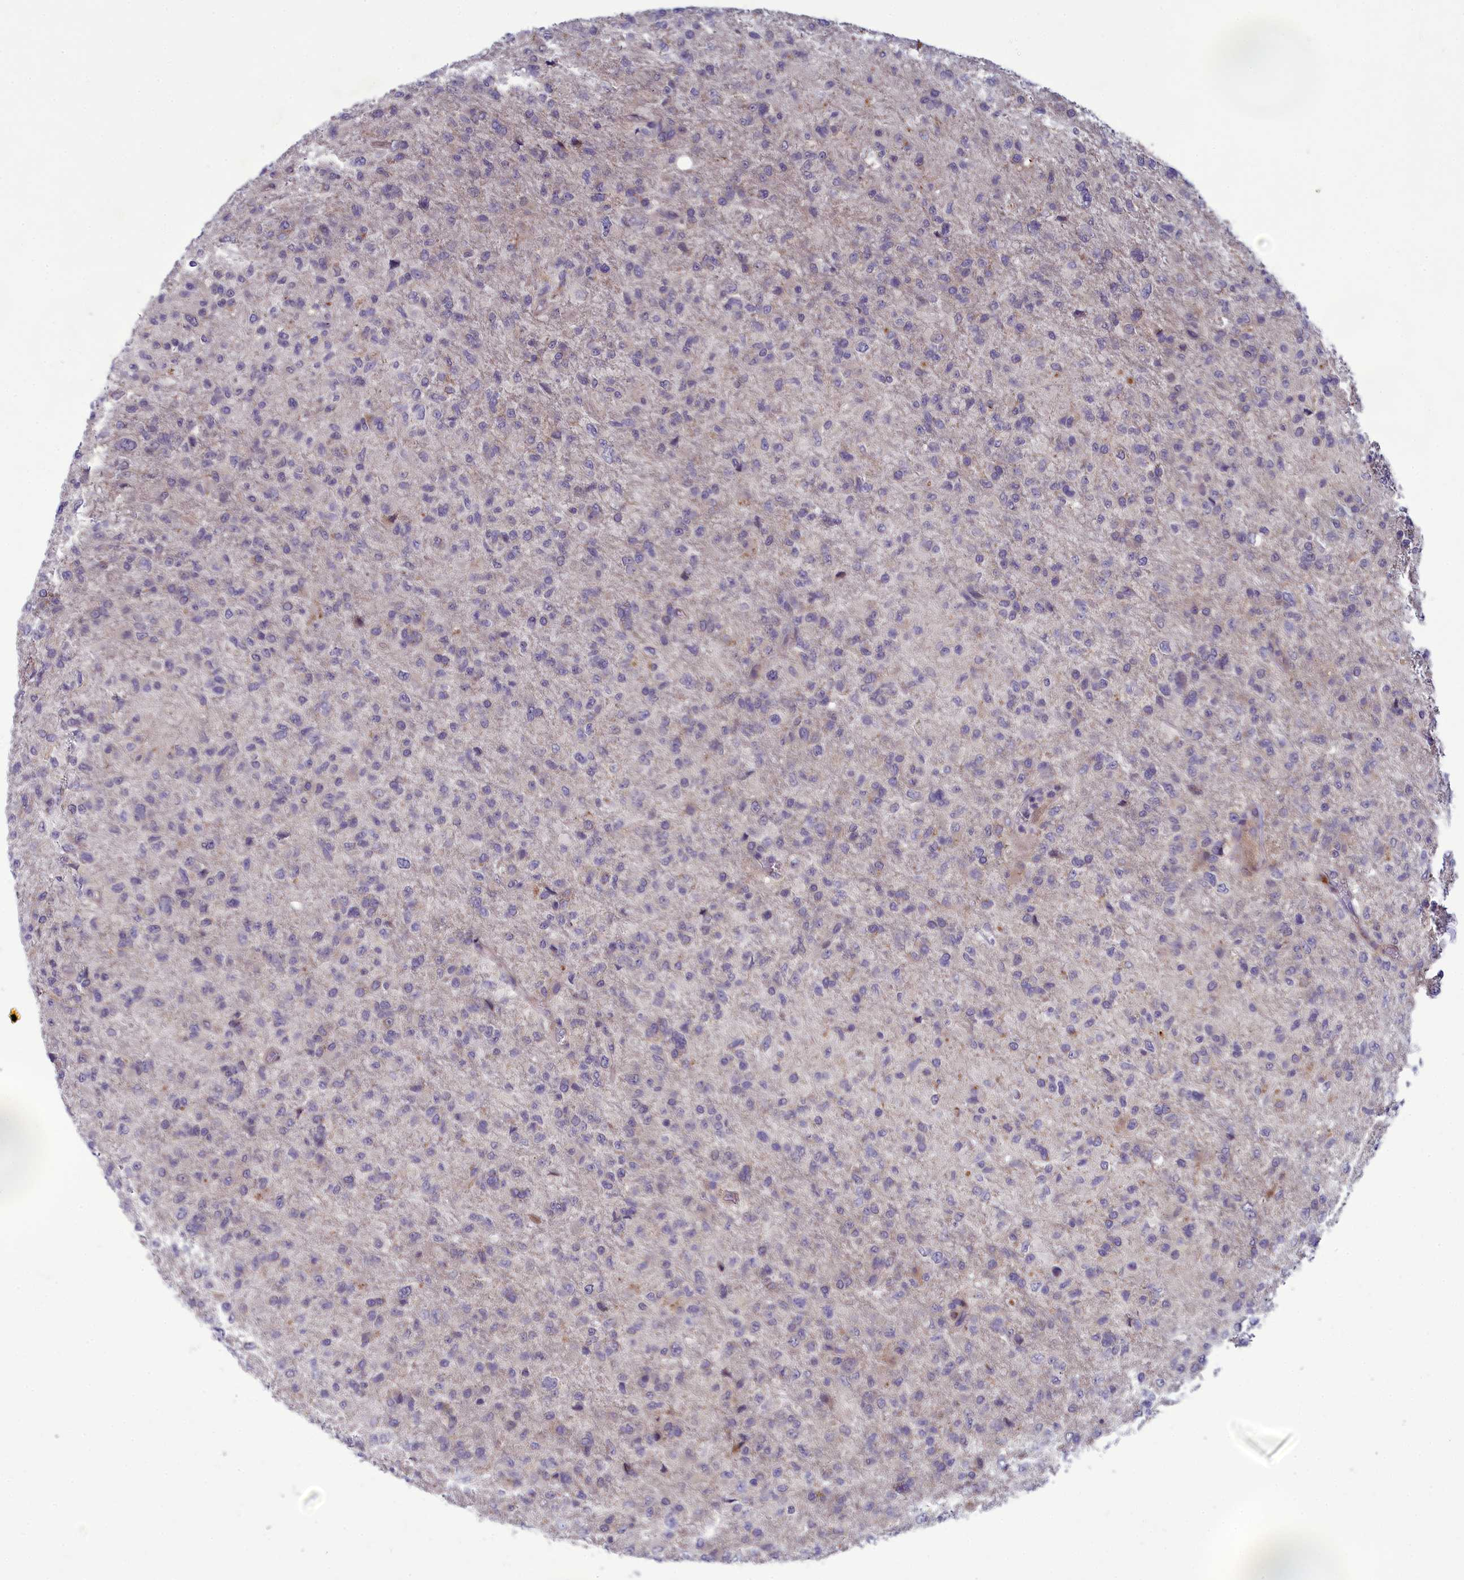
{"staining": {"intensity": "negative", "quantity": "none", "location": "none"}, "tissue": "glioma", "cell_type": "Tumor cells", "image_type": "cancer", "snomed": [{"axis": "morphology", "description": "Glioma, malignant, High grade"}, {"axis": "topography", "description": "Brain"}], "caption": "Protein analysis of glioma demonstrates no significant expression in tumor cells. (DAB IHC, high magnification).", "gene": "BLTP2", "patient": {"sex": "female", "age": 74}}